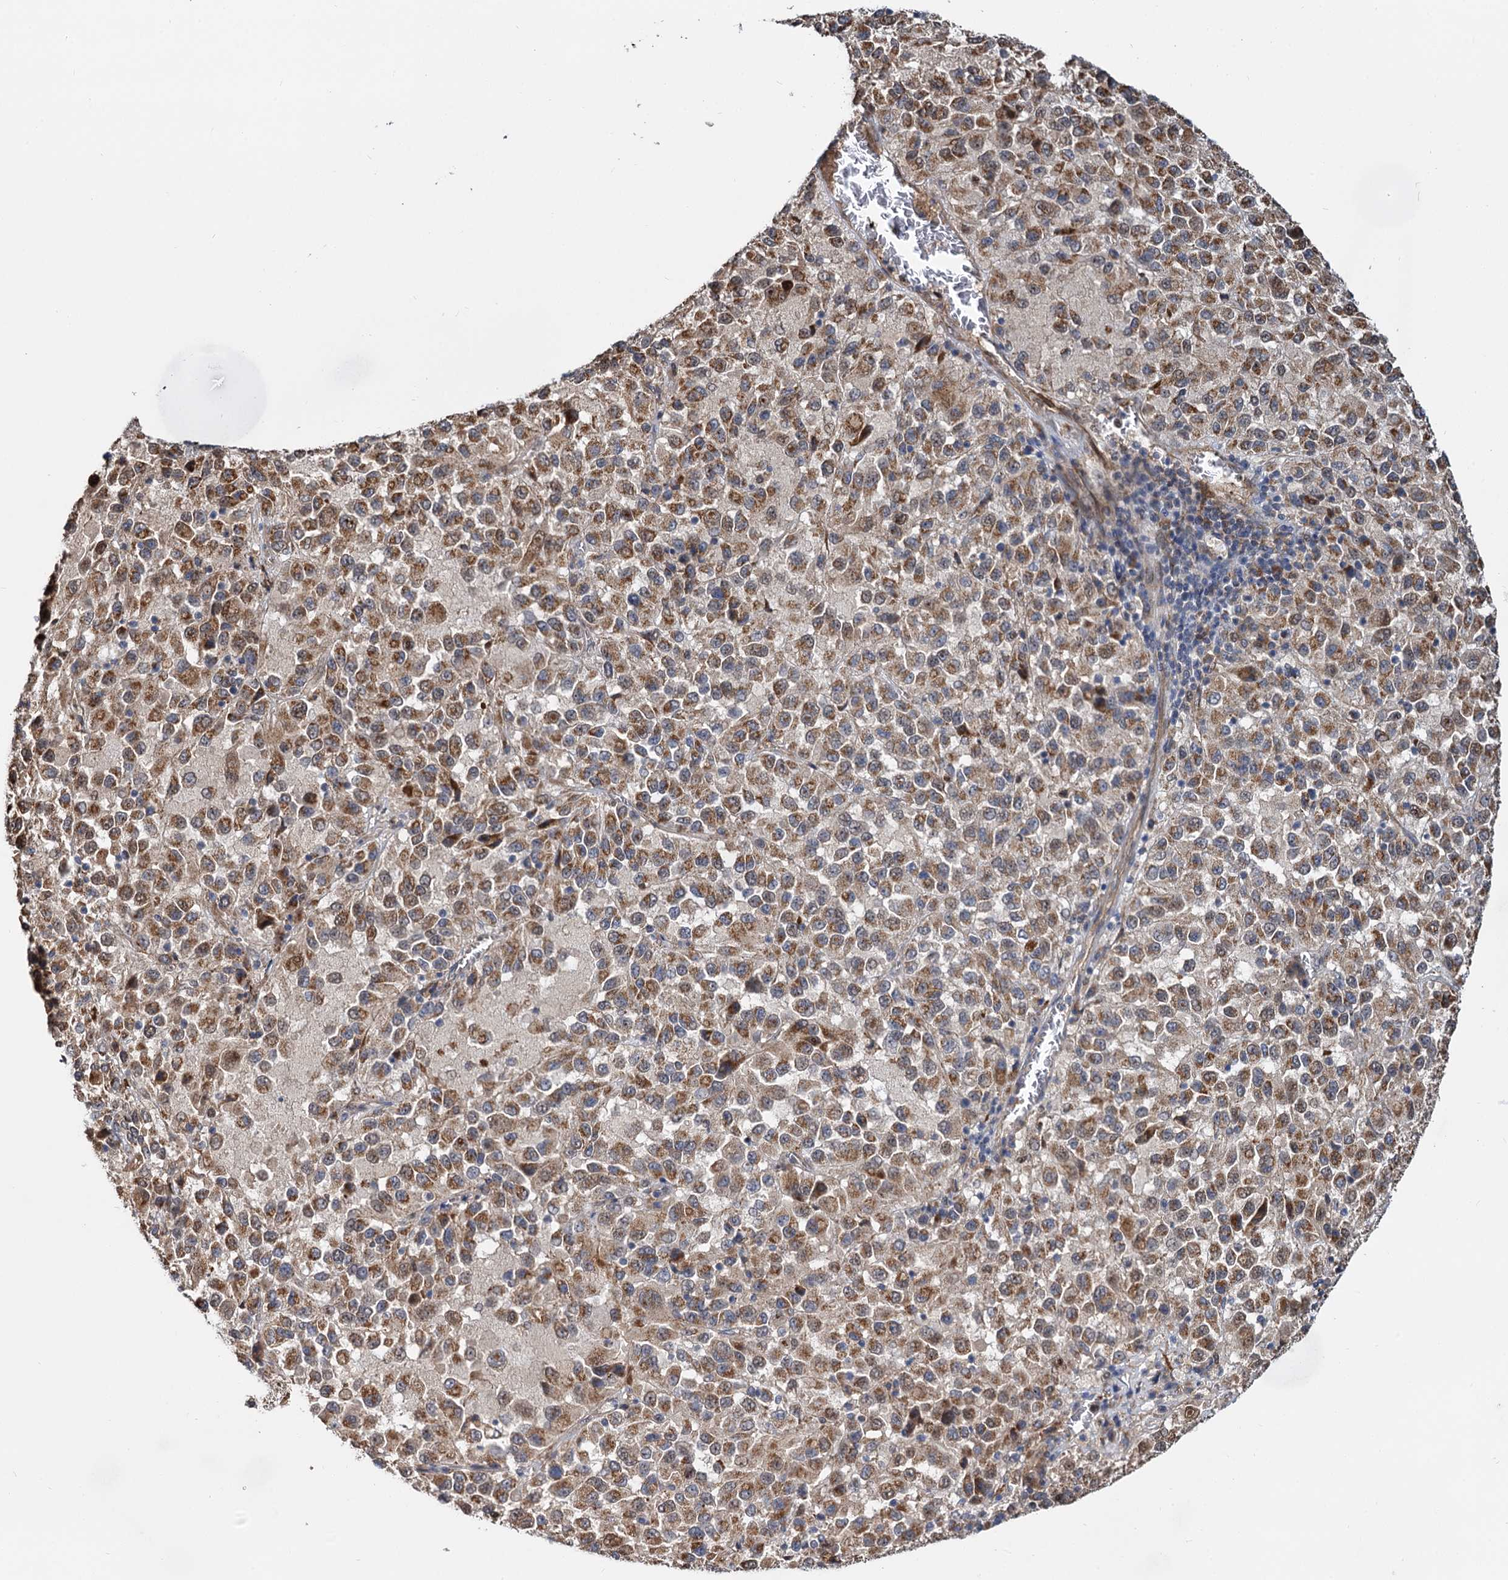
{"staining": {"intensity": "moderate", "quantity": ">75%", "location": "cytoplasmic/membranous"}, "tissue": "melanoma", "cell_type": "Tumor cells", "image_type": "cancer", "snomed": [{"axis": "morphology", "description": "Malignant melanoma, Metastatic site"}, {"axis": "topography", "description": "Lung"}], "caption": "Immunohistochemistry (IHC) photomicrograph of melanoma stained for a protein (brown), which demonstrates medium levels of moderate cytoplasmic/membranous staining in about >75% of tumor cells.", "gene": "ALKBH7", "patient": {"sex": "male", "age": 64}}